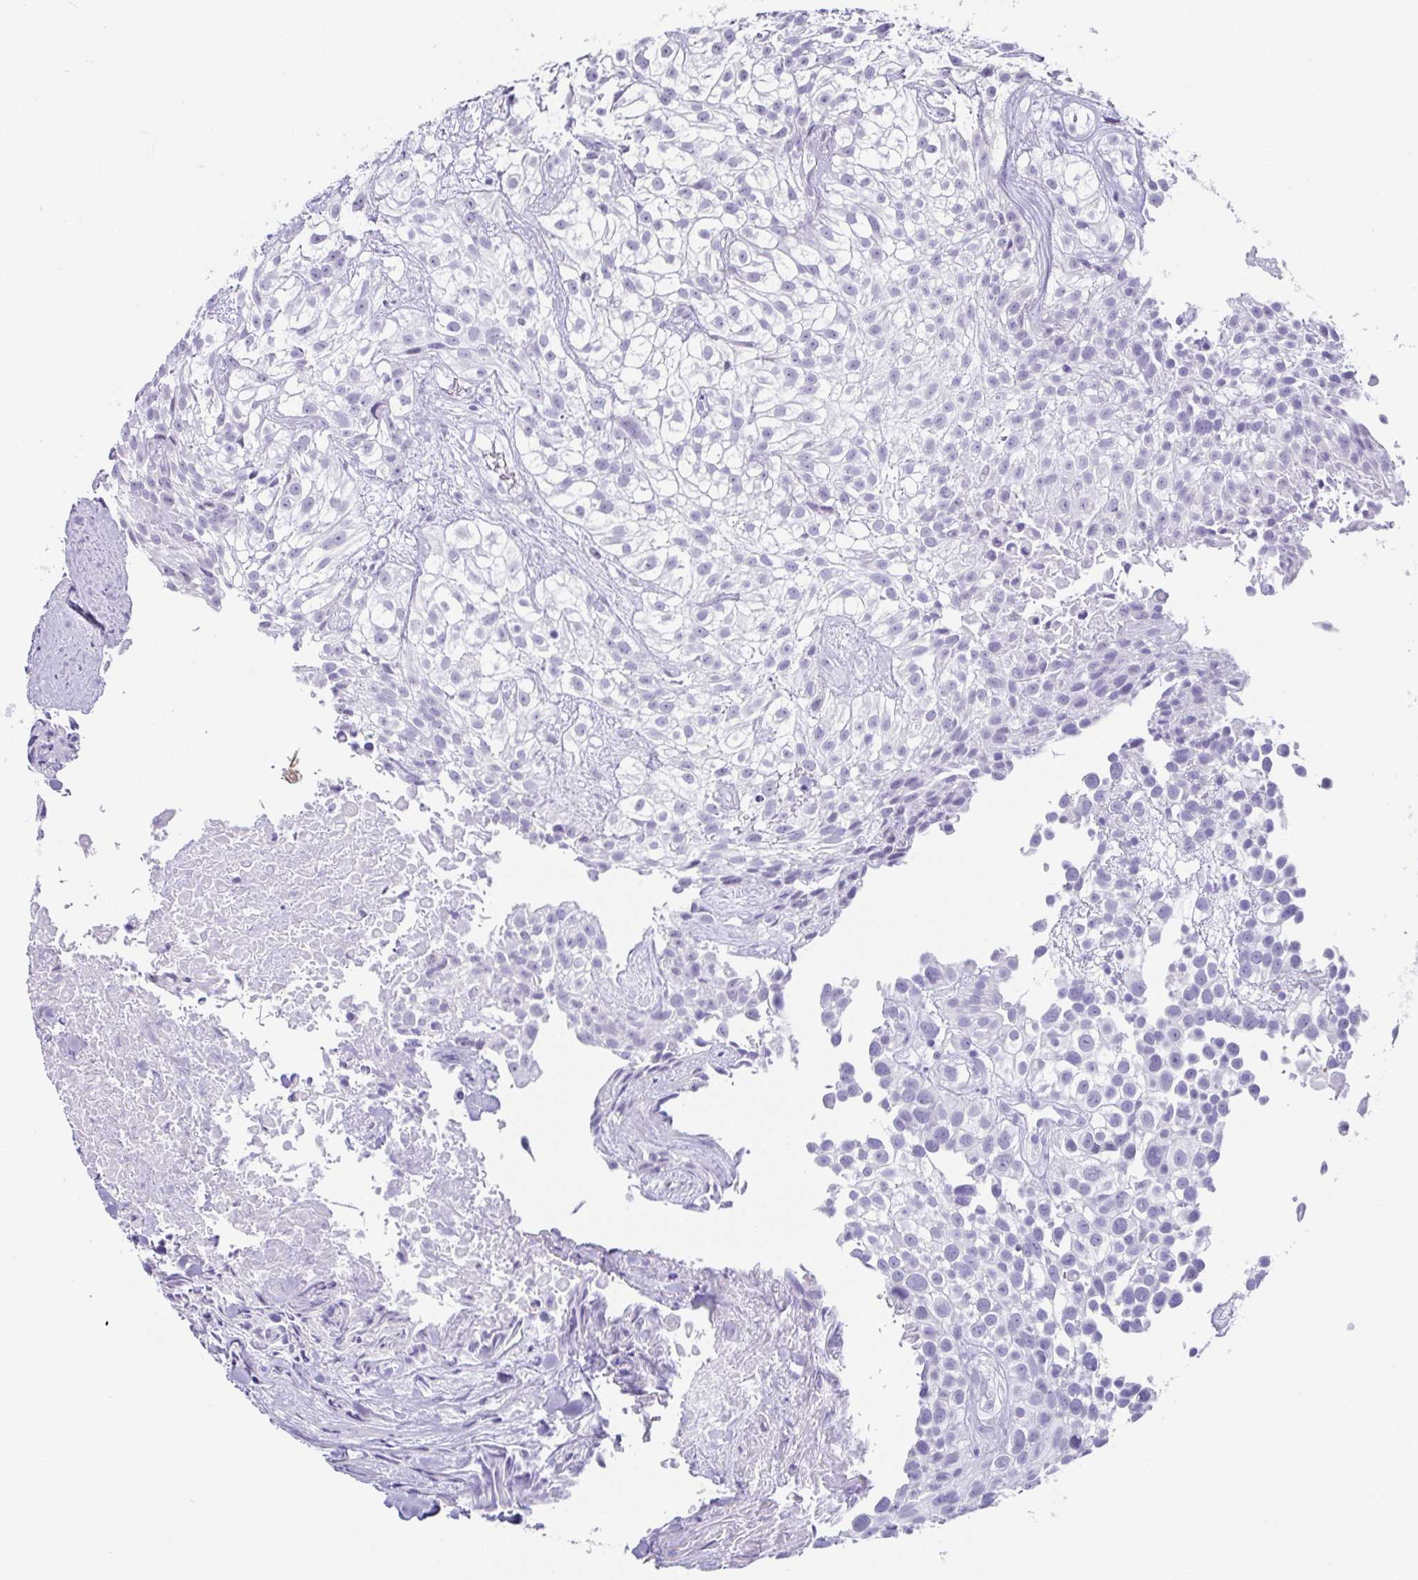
{"staining": {"intensity": "negative", "quantity": "none", "location": "none"}, "tissue": "urothelial cancer", "cell_type": "Tumor cells", "image_type": "cancer", "snomed": [{"axis": "morphology", "description": "Urothelial carcinoma, High grade"}, {"axis": "topography", "description": "Urinary bladder"}], "caption": "DAB (3,3'-diaminobenzidine) immunohistochemical staining of human urothelial cancer exhibits no significant staining in tumor cells.", "gene": "ESX1", "patient": {"sex": "male", "age": 56}}